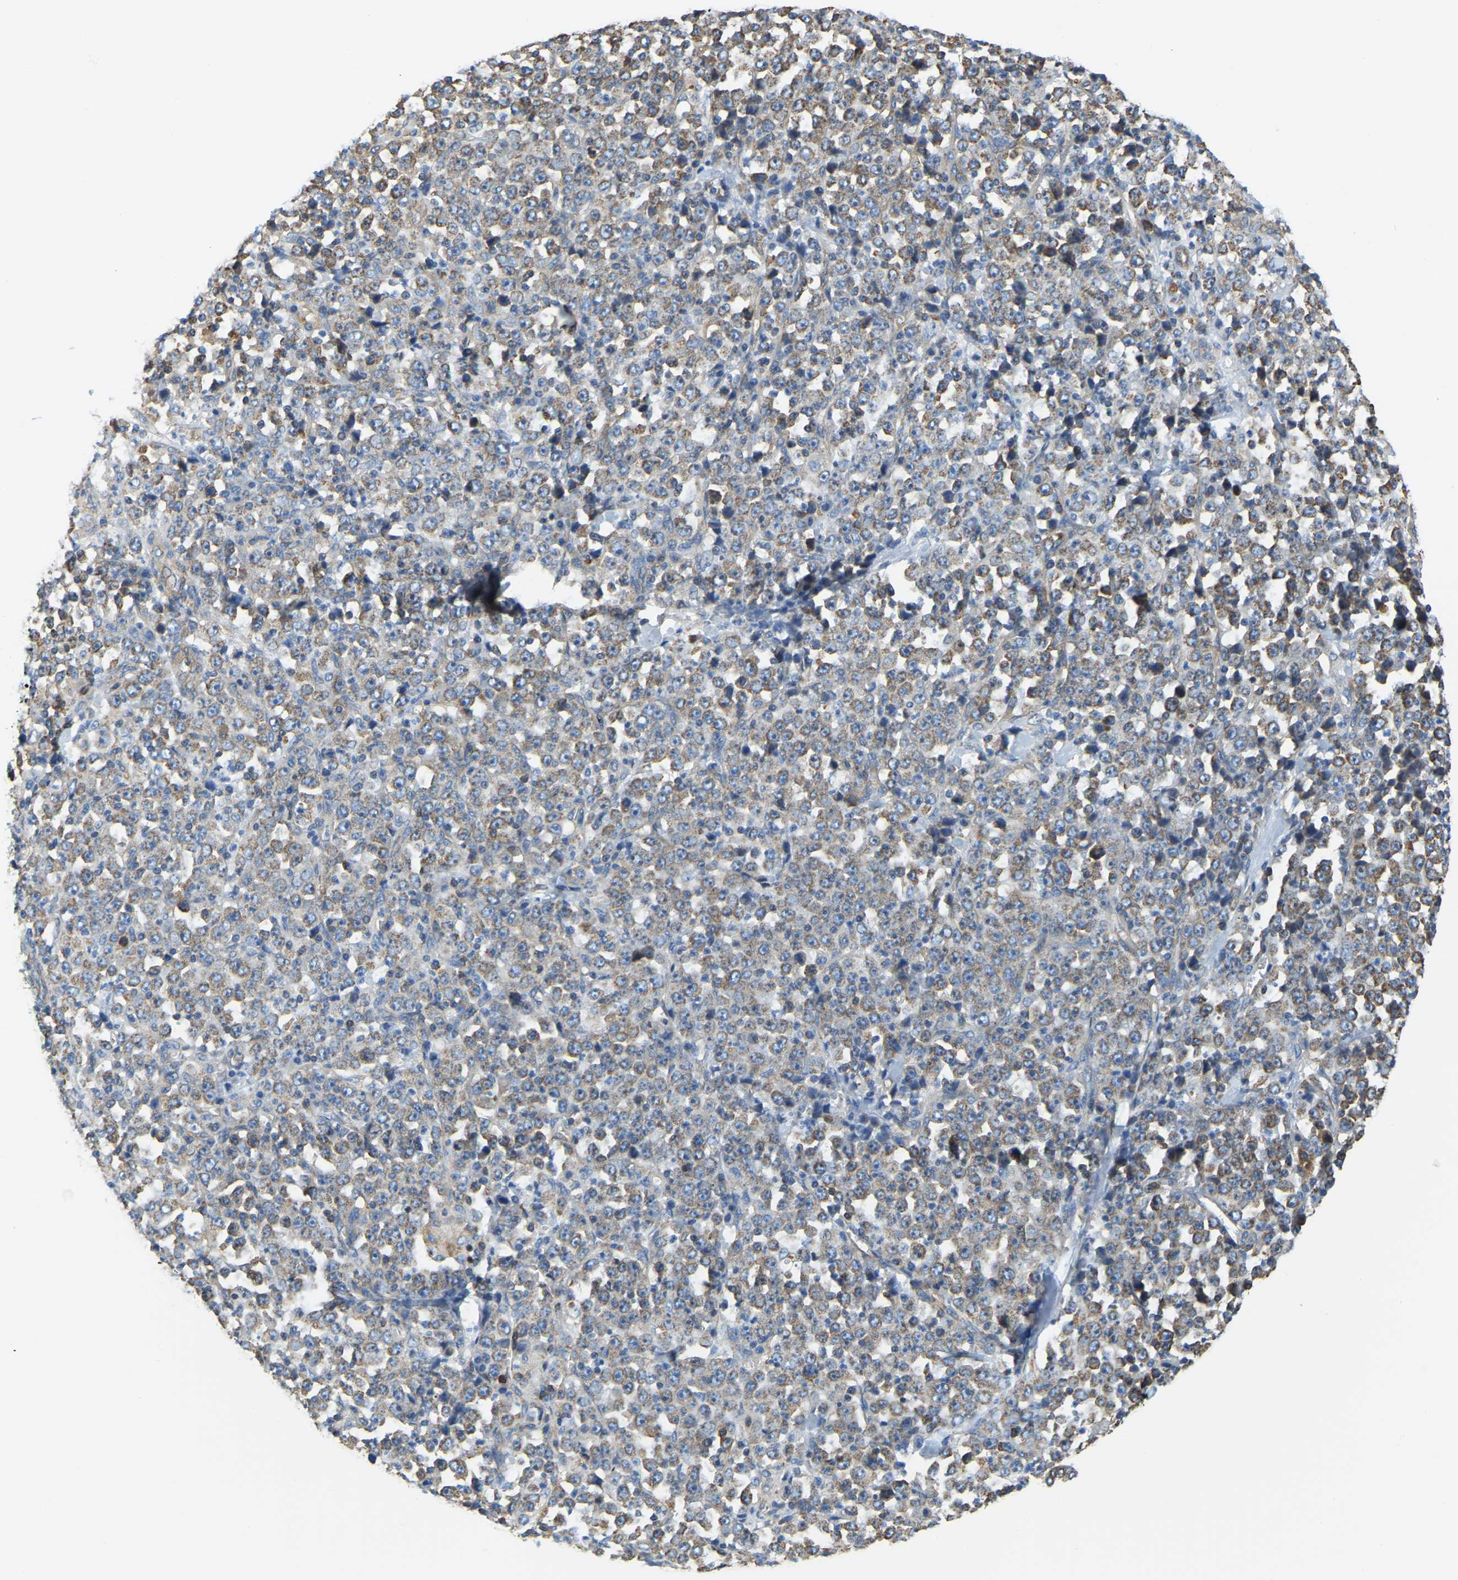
{"staining": {"intensity": "moderate", "quantity": ">75%", "location": "cytoplasmic/membranous"}, "tissue": "stomach cancer", "cell_type": "Tumor cells", "image_type": "cancer", "snomed": [{"axis": "morphology", "description": "Normal tissue, NOS"}, {"axis": "morphology", "description": "Adenocarcinoma, NOS"}, {"axis": "topography", "description": "Stomach, upper"}, {"axis": "topography", "description": "Stomach"}], "caption": "Immunohistochemical staining of human stomach cancer exhibits medium levels of moderate cytoplasmic/membranous protein positivity in approximately >75% of tumor cells.", "gene": "AHNAK", "patient": {"sex": "male", "age": 59}}